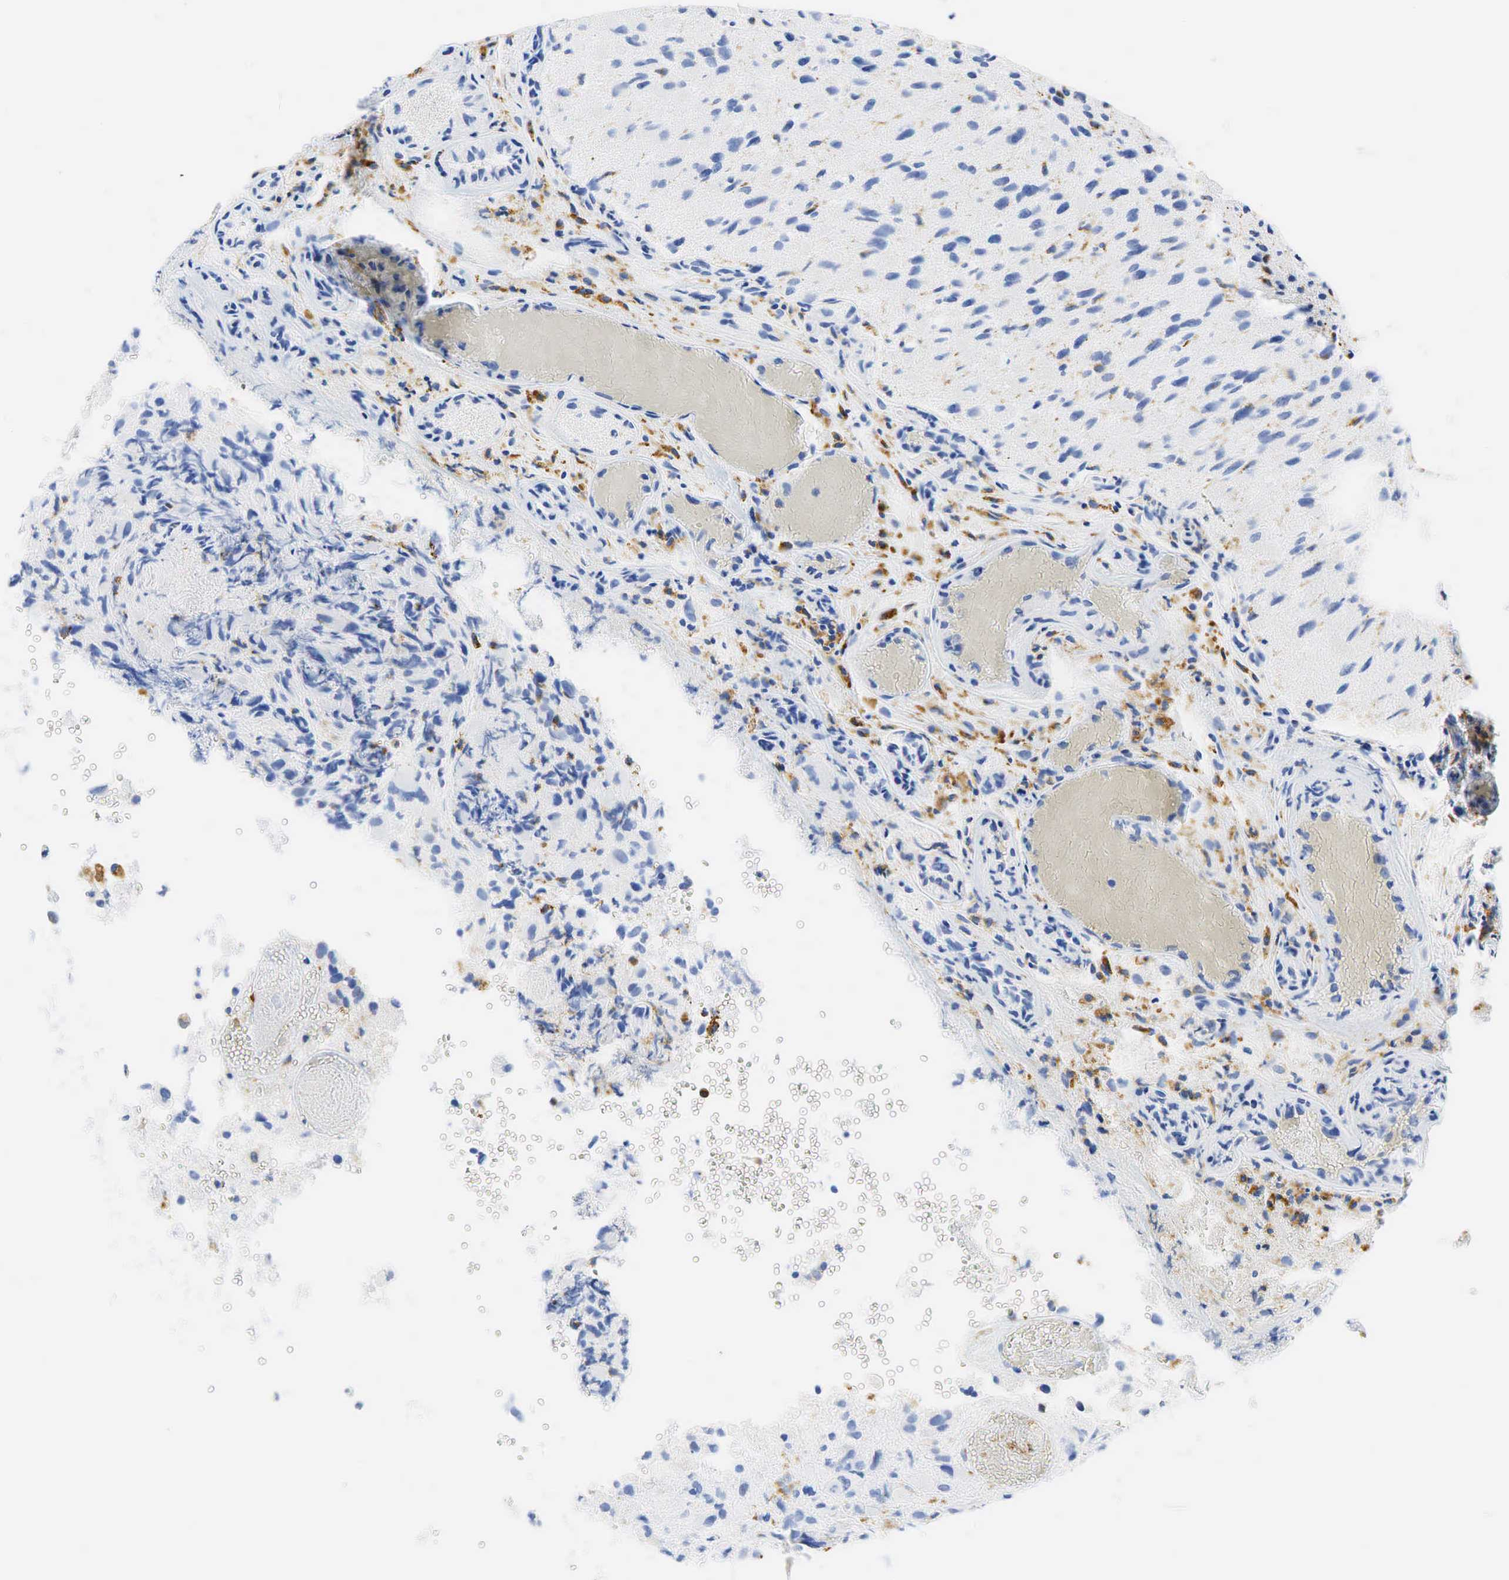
{"staining": {"intensity": "negative", "quantity": "none", "location": "none"}, "tissue": "glioma", "cell_type": "Tumor cells", "image_type": "cancer", "snomed": [{"axis": "morphology", "description": "Glioma, malignant, High grade"}, {"axis": "topography", "description": "Brain"}], "caption": "An image of malignant glioma (high-grade) stained for a protein shows no brown staining in tumor cells.", "gene": "CD68", "patient": {"sex": "male", "age": 69}}